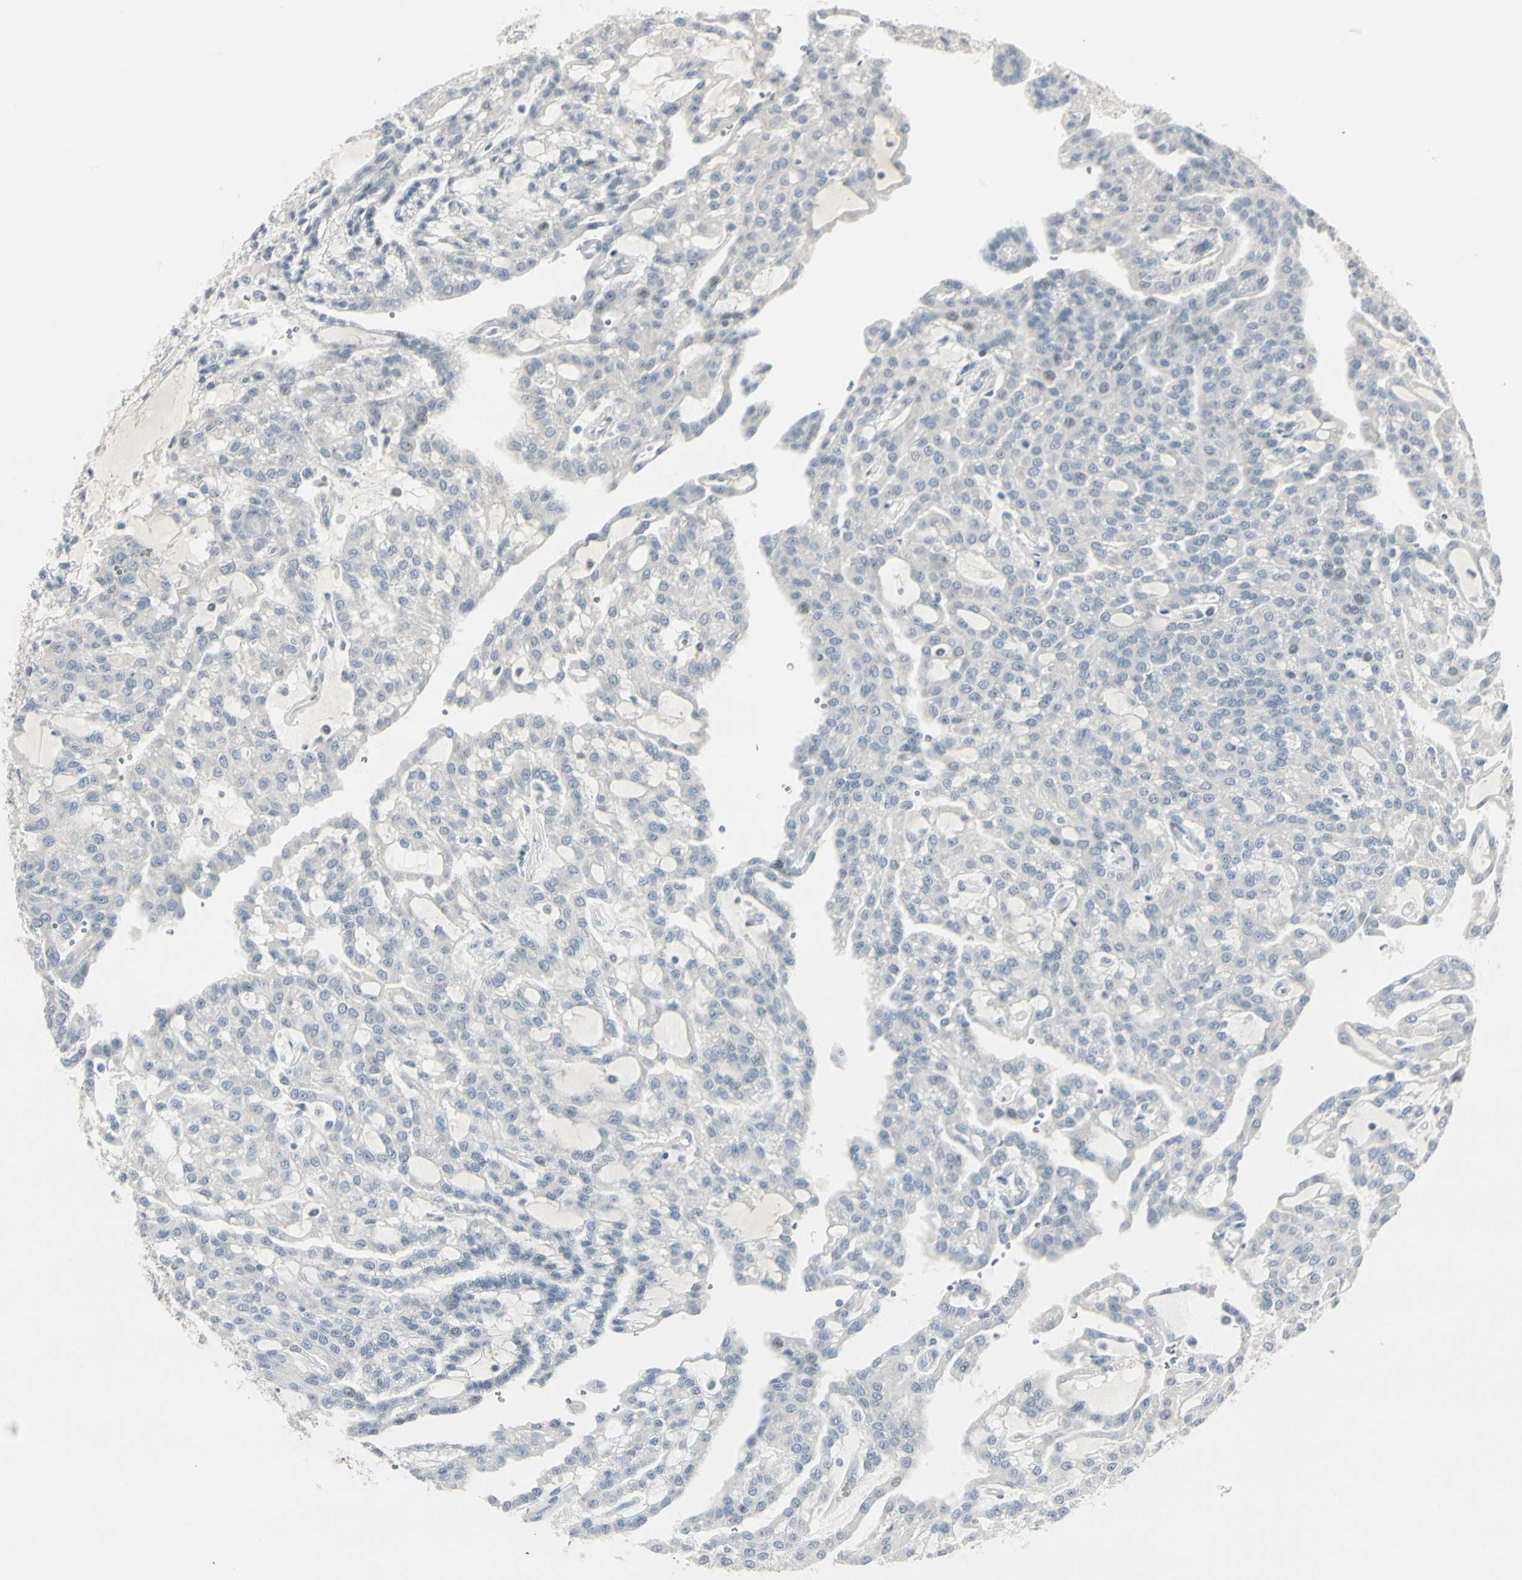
{"staining": {"intensity": "negative", "quantity": "none", "location": "none"}, "tissue": "renal cancer", "cell_type": "Tumor cells", "image_type": "cancer", "snomed": [{"axis": "morphology", "description": "Adenocarcinoma, NOS"}, {"axis": "topography", "description": "Kidney"}], "caption": "A high-resolution micrograph shows immunohistochemistry (IHC) staining of adenocarcinoma (renal), which reveals no significant positivity in tumor cells.", "gene": "DMPK", "patient": {"sex": "male", "age": 63}}